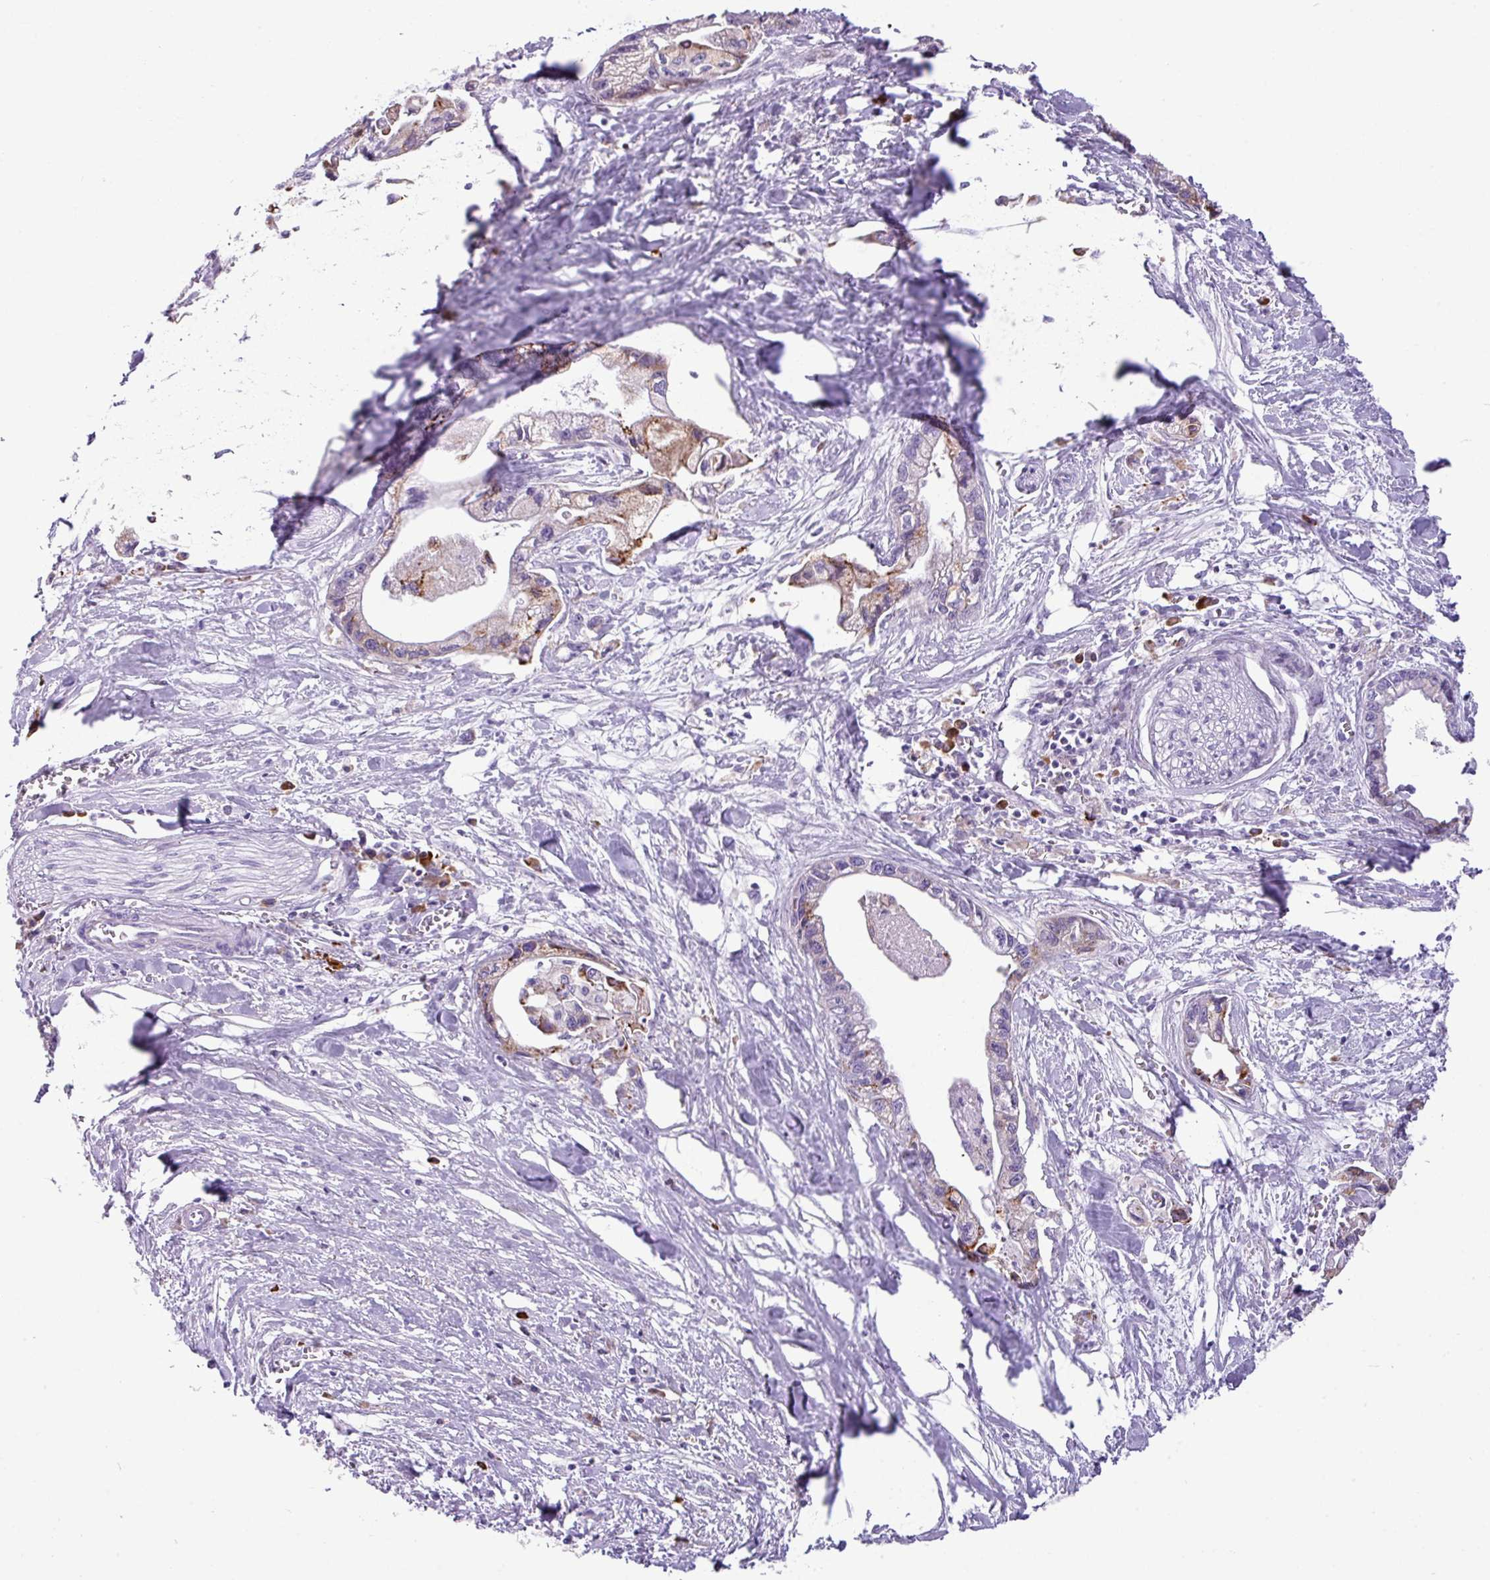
{"staining": {"intensity": "moderate", "quantity": "<25%", "location": "cytoplasmic/membranous"}, "tissue": "pancreatic cancer", "cell_type": "Tumor cells", "image_type": "cancer", "snomed": [{"axis": "morphology", "description": "Adenocarcinoma, NOS"}, {"axis": "topography", "description": "Pancreas"}], "caption": "The histopathology image exhibits a brown stain indicating the presence of a protein in the cytoplasmic/membranous of tumor cells in adenocarcinoma (pancreatic).", "gene": "RGS21", "patient": {"sex": "male", "age": 61}}